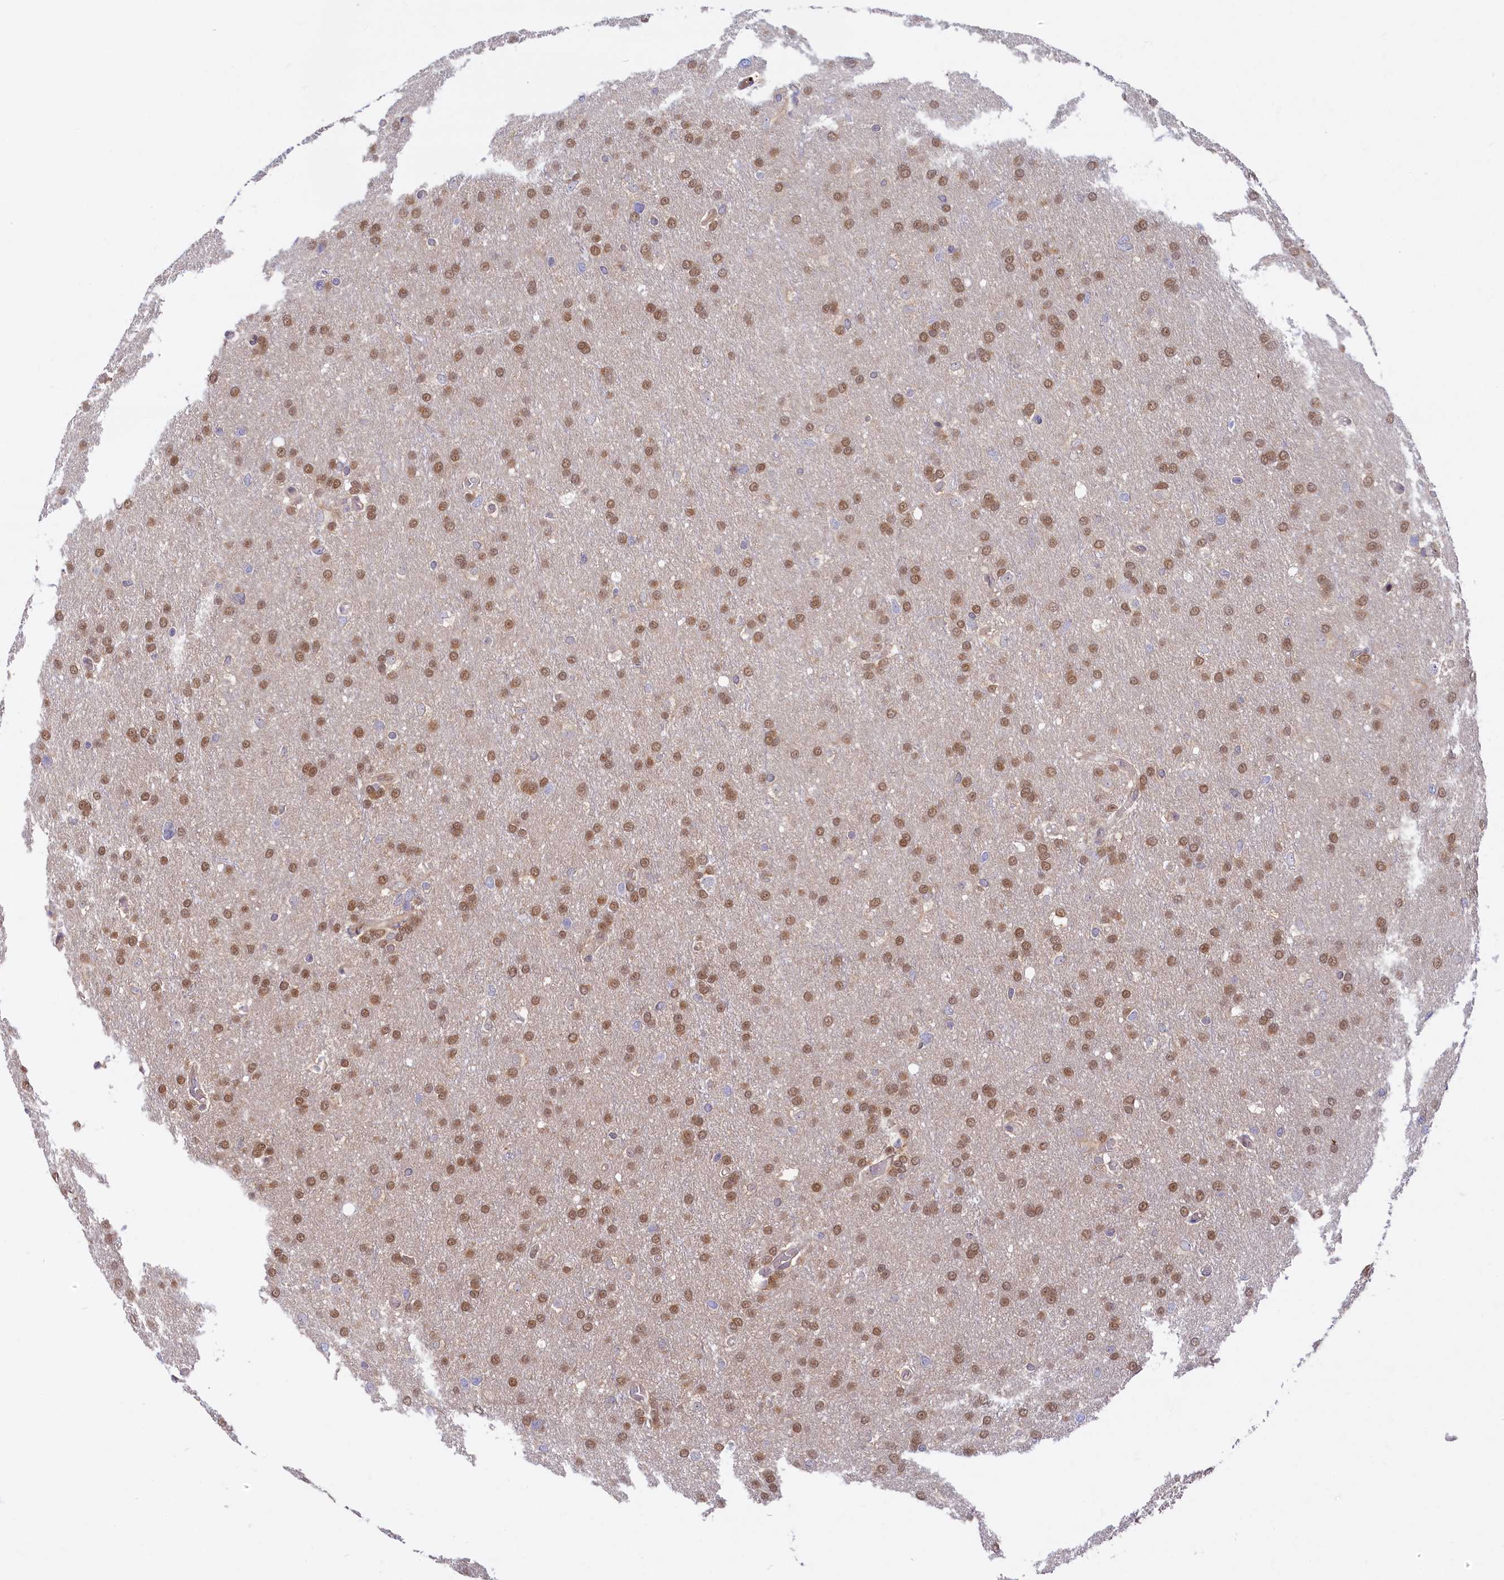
{"staining": {"intensity": "moderate", "quantity": ">75%", "location": "nuclear"}, "tissue": "glioma", "cell_type": "Tumor cells", "image_type": "cancer", "snomed": [{"axis": "morphology", "description": "Glioma, malignant, High grade"}, {"axis": "topography", "description": "Cerebral cortex"}], "caption": "High-magnification brightfield microscopy of glioma stained with DAB (3,3'-diaminobenzidine) (brown) and counterstained with hematoxylin (blue). tumor cells exhibit moderate nuclear expression is seen in about>75% of cells.", "gene": "FCSK", "patient": {"sex": "female", "age": 36}}